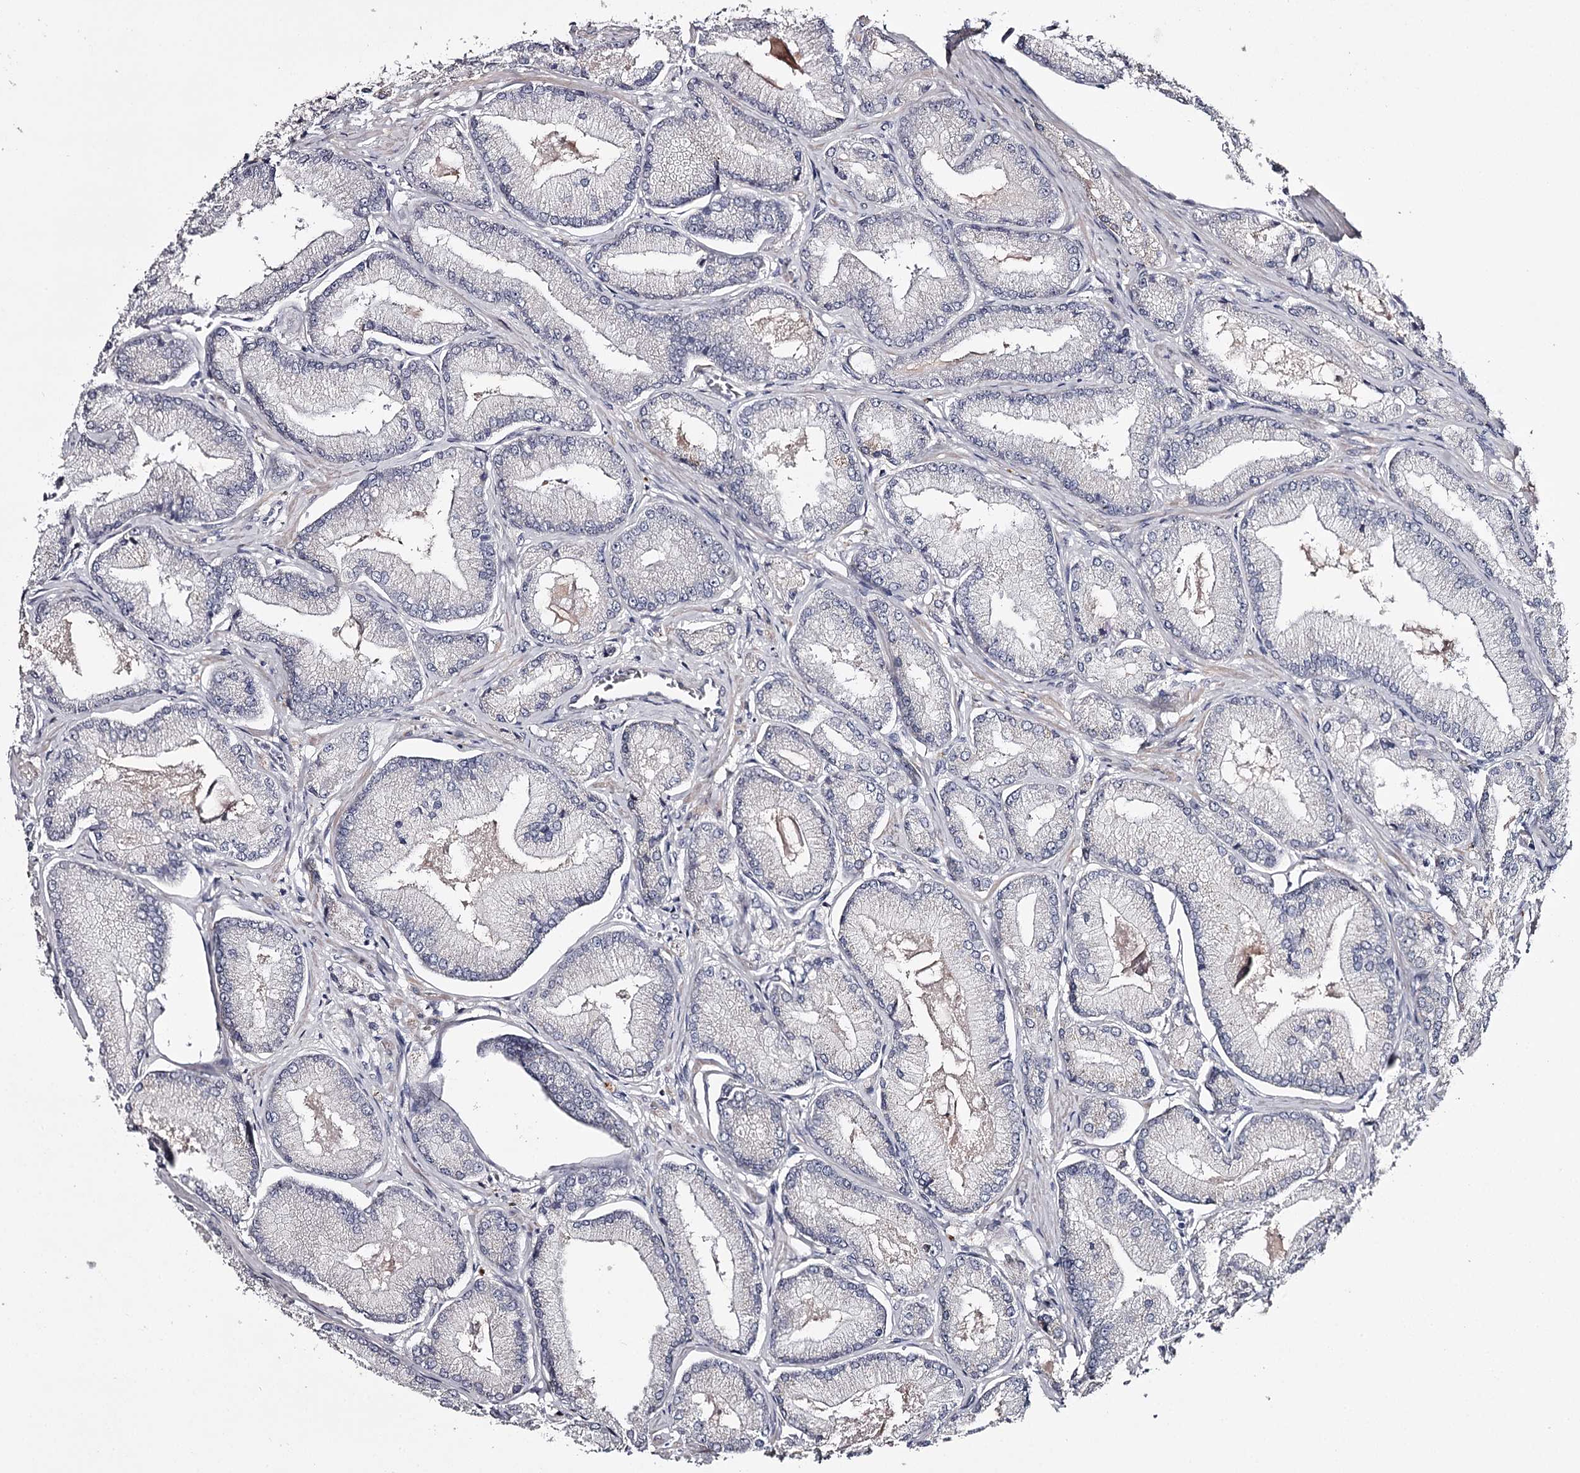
{"staining": {"intensity": "negative", "quantity": "none", "location": "none"}, "tissue": "prostate cancer", "cell_type": "Tumor cells", "image_type": "cancer", "snomed": [{"axis": "morphology", "description": "Adenocarcinoma, Low grade"}, {"axis": "topography", "description": "Prostate"}], "caption": "This is an immunohistochemistry (IHC) image of human prostate cancer. There is no expression in tumor cells.", "gene": "FDXACB1", "patient": {"sex": "male", "age": 74}}